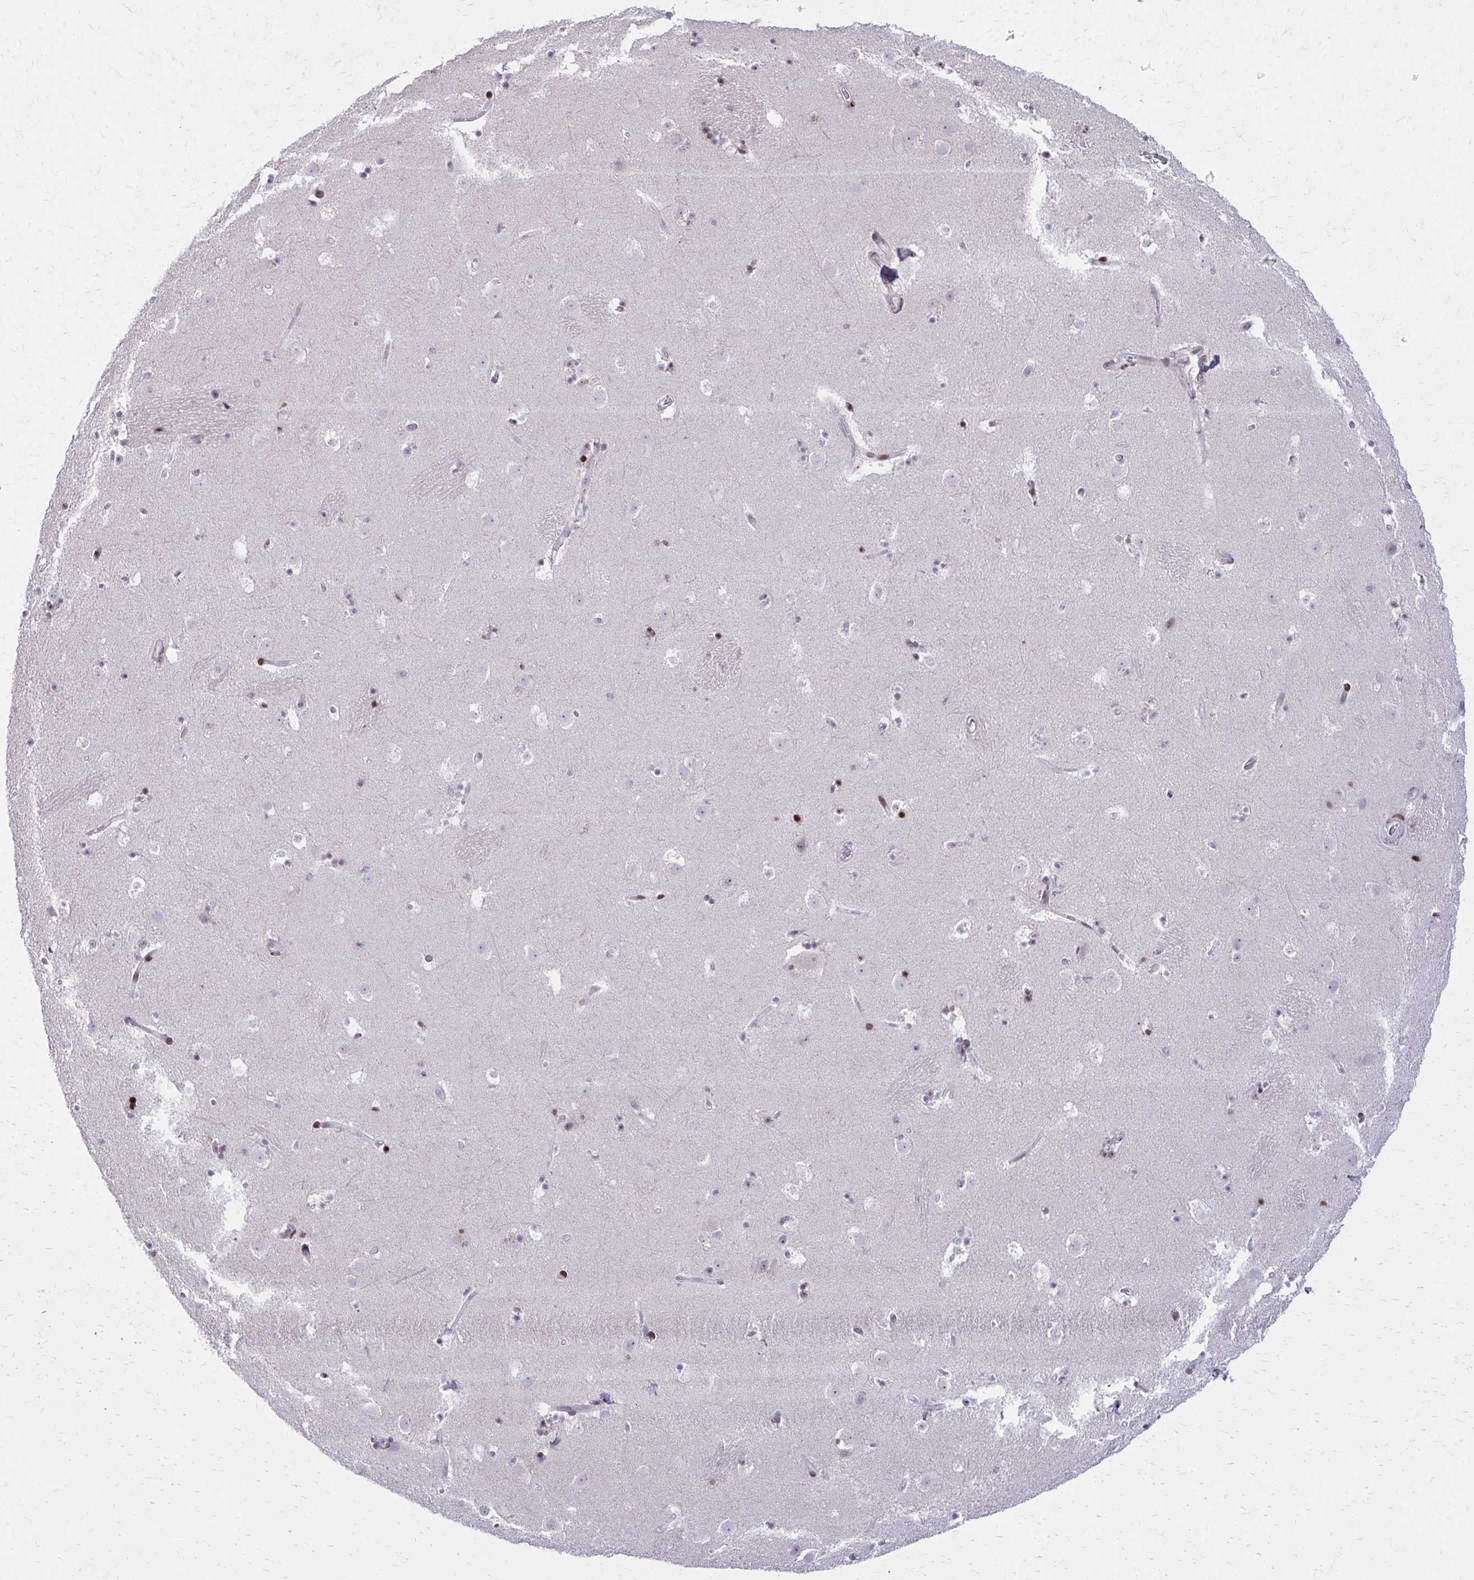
{"staining": {"intensity": "negative", "quantity": "none", "location": "none"}, "tissue": "caudate", "cell_type": "Glial cells", "image_type": "normal", "snomed": [{"axis": "morphology", "description": "Normal tissue, NOS"}, {"axis": "topography", "description": "Lateral ventricle wall"}], "caption": "DAB (3,3'-diaminobenzidine) immunohistochemical staining of normal human caudate displays no significant positivity in glial cells.", "gene": "AP5M1", "patient": {"sex": "male", "age": 37}}